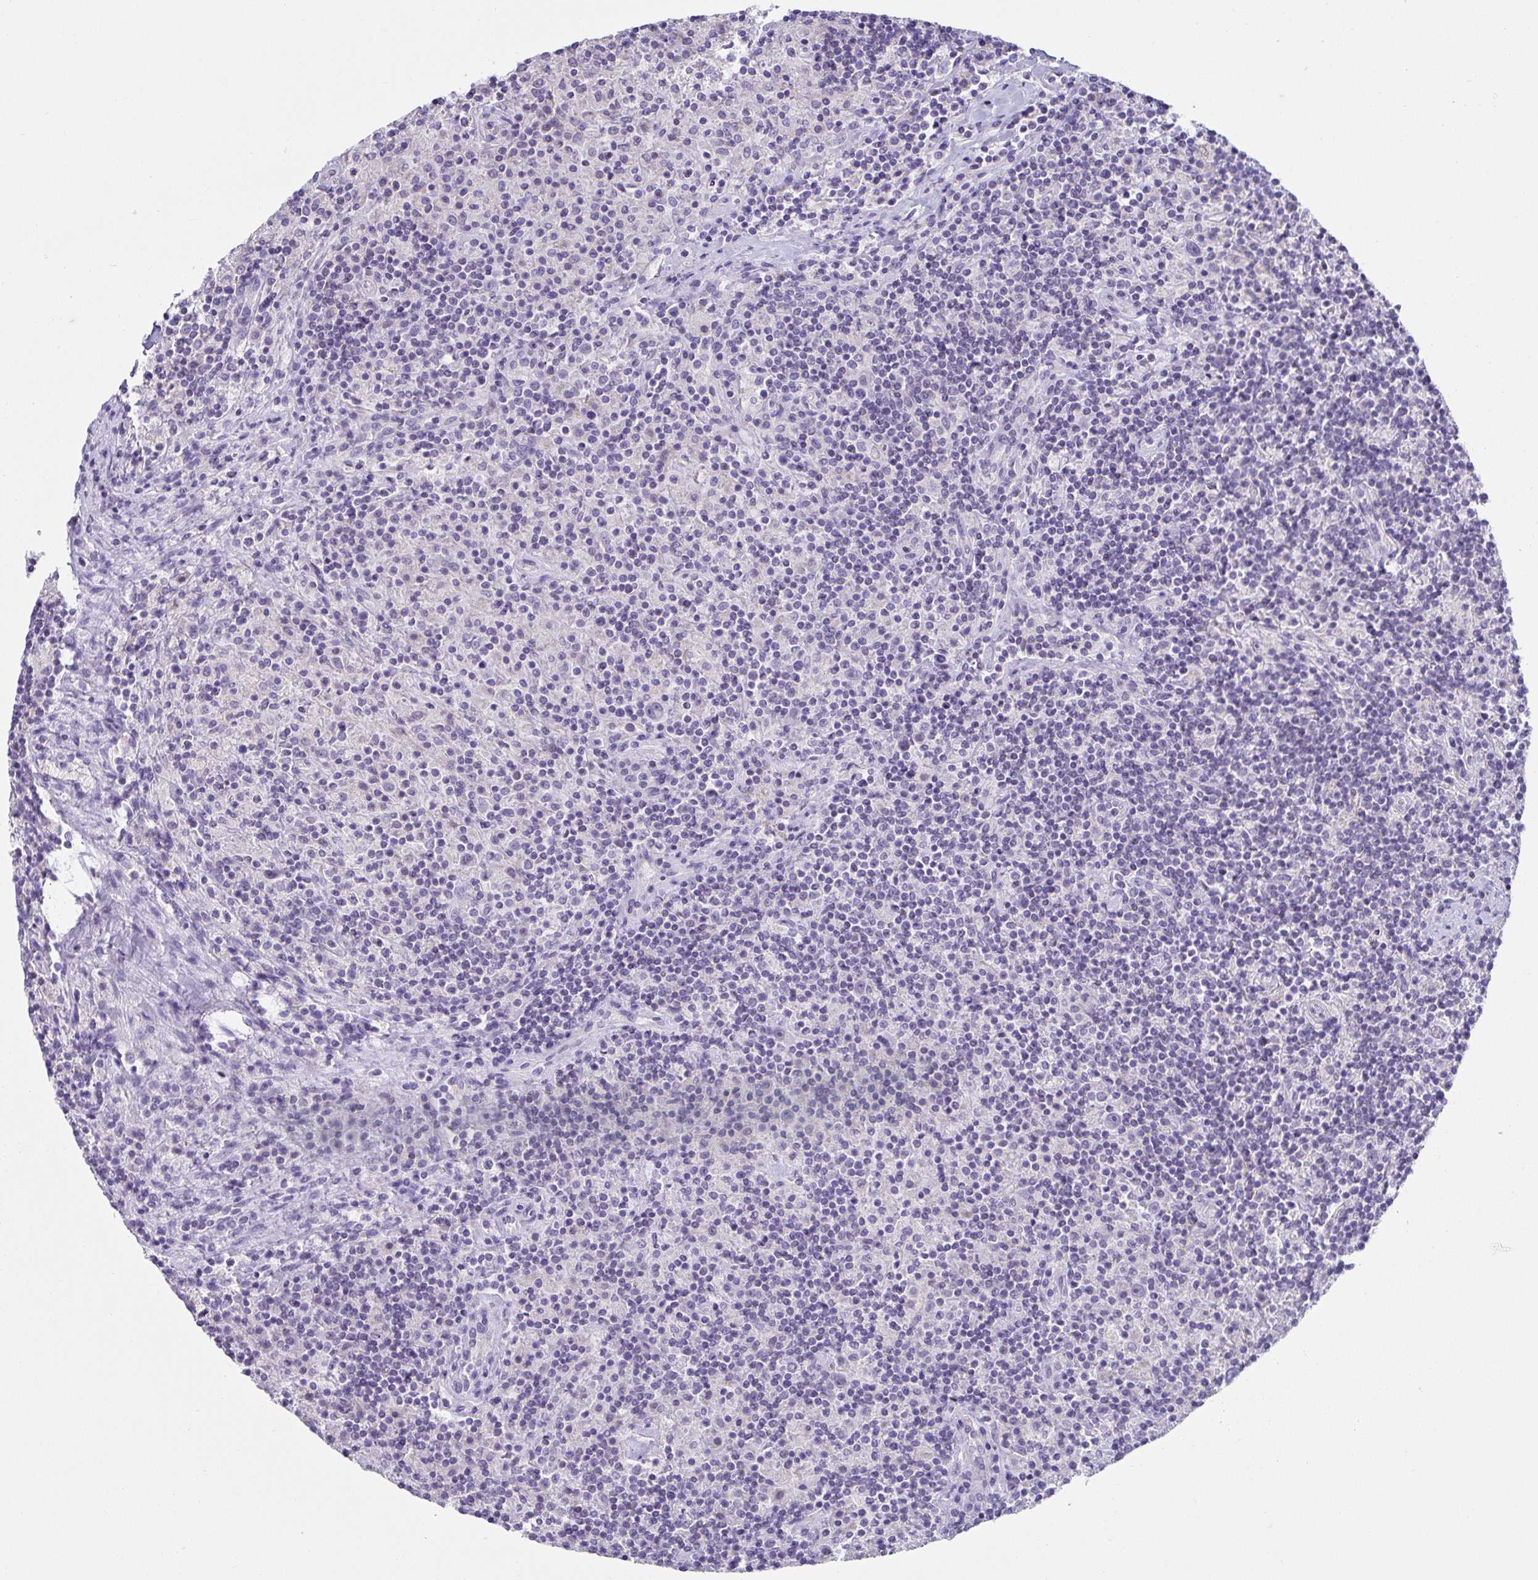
{"staining": {"intensity": "negative", "quantity": "none", "location": "none"}, "tissue": "lymphoma", "cell_type": "Tumor cells", "image_type": "cancer", "snomed": [{"axis": "morphology", "description": "Hodgkin's disease, NOS"}, {"axis": "topography", "description": "Lymph node"}], "caption": "Immunohistochemistry (IHC) of Hodgkin's disease shows no positivity in tumor cells. Nuclei are stained in blue.", "gene": "CXCR1", "patient": {"sex": "male", "age": 70}}